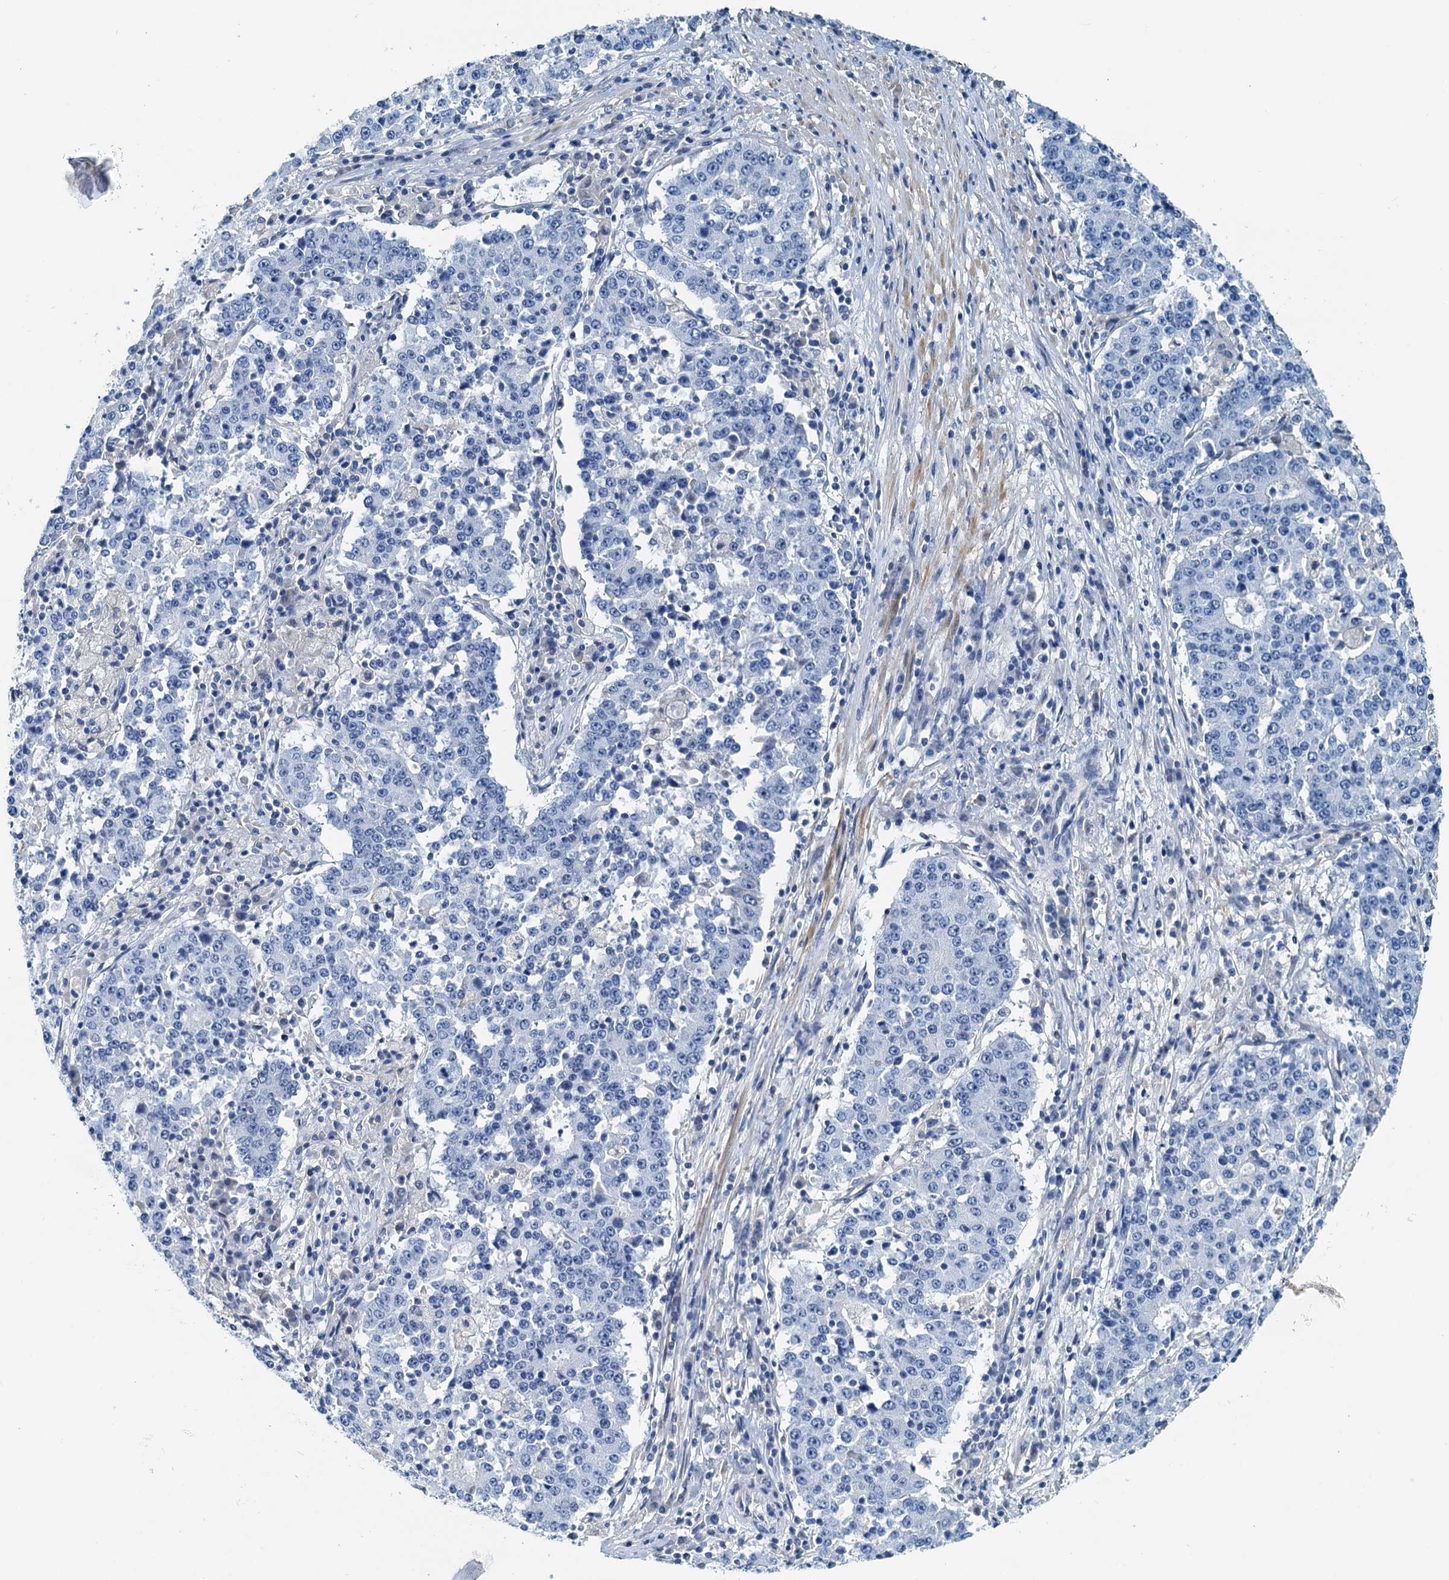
{"staining": {"intensity": "negative", "quantity": "none", "location": "none"}, "tissue": "stomach cancer", "cell_type": "Tumor cells", "image_type": "cancer", "snomed": [{"axis": "morphology", "description": "Adenocarcinoma, NOS"}, {"axis": "topography", "description": "Stomach"}], "caption": "Tumor cells are negative for brown protein staining in stomach cancer.", "gene": "DTD1", "patient": {"sex": "male", "age": 59}}